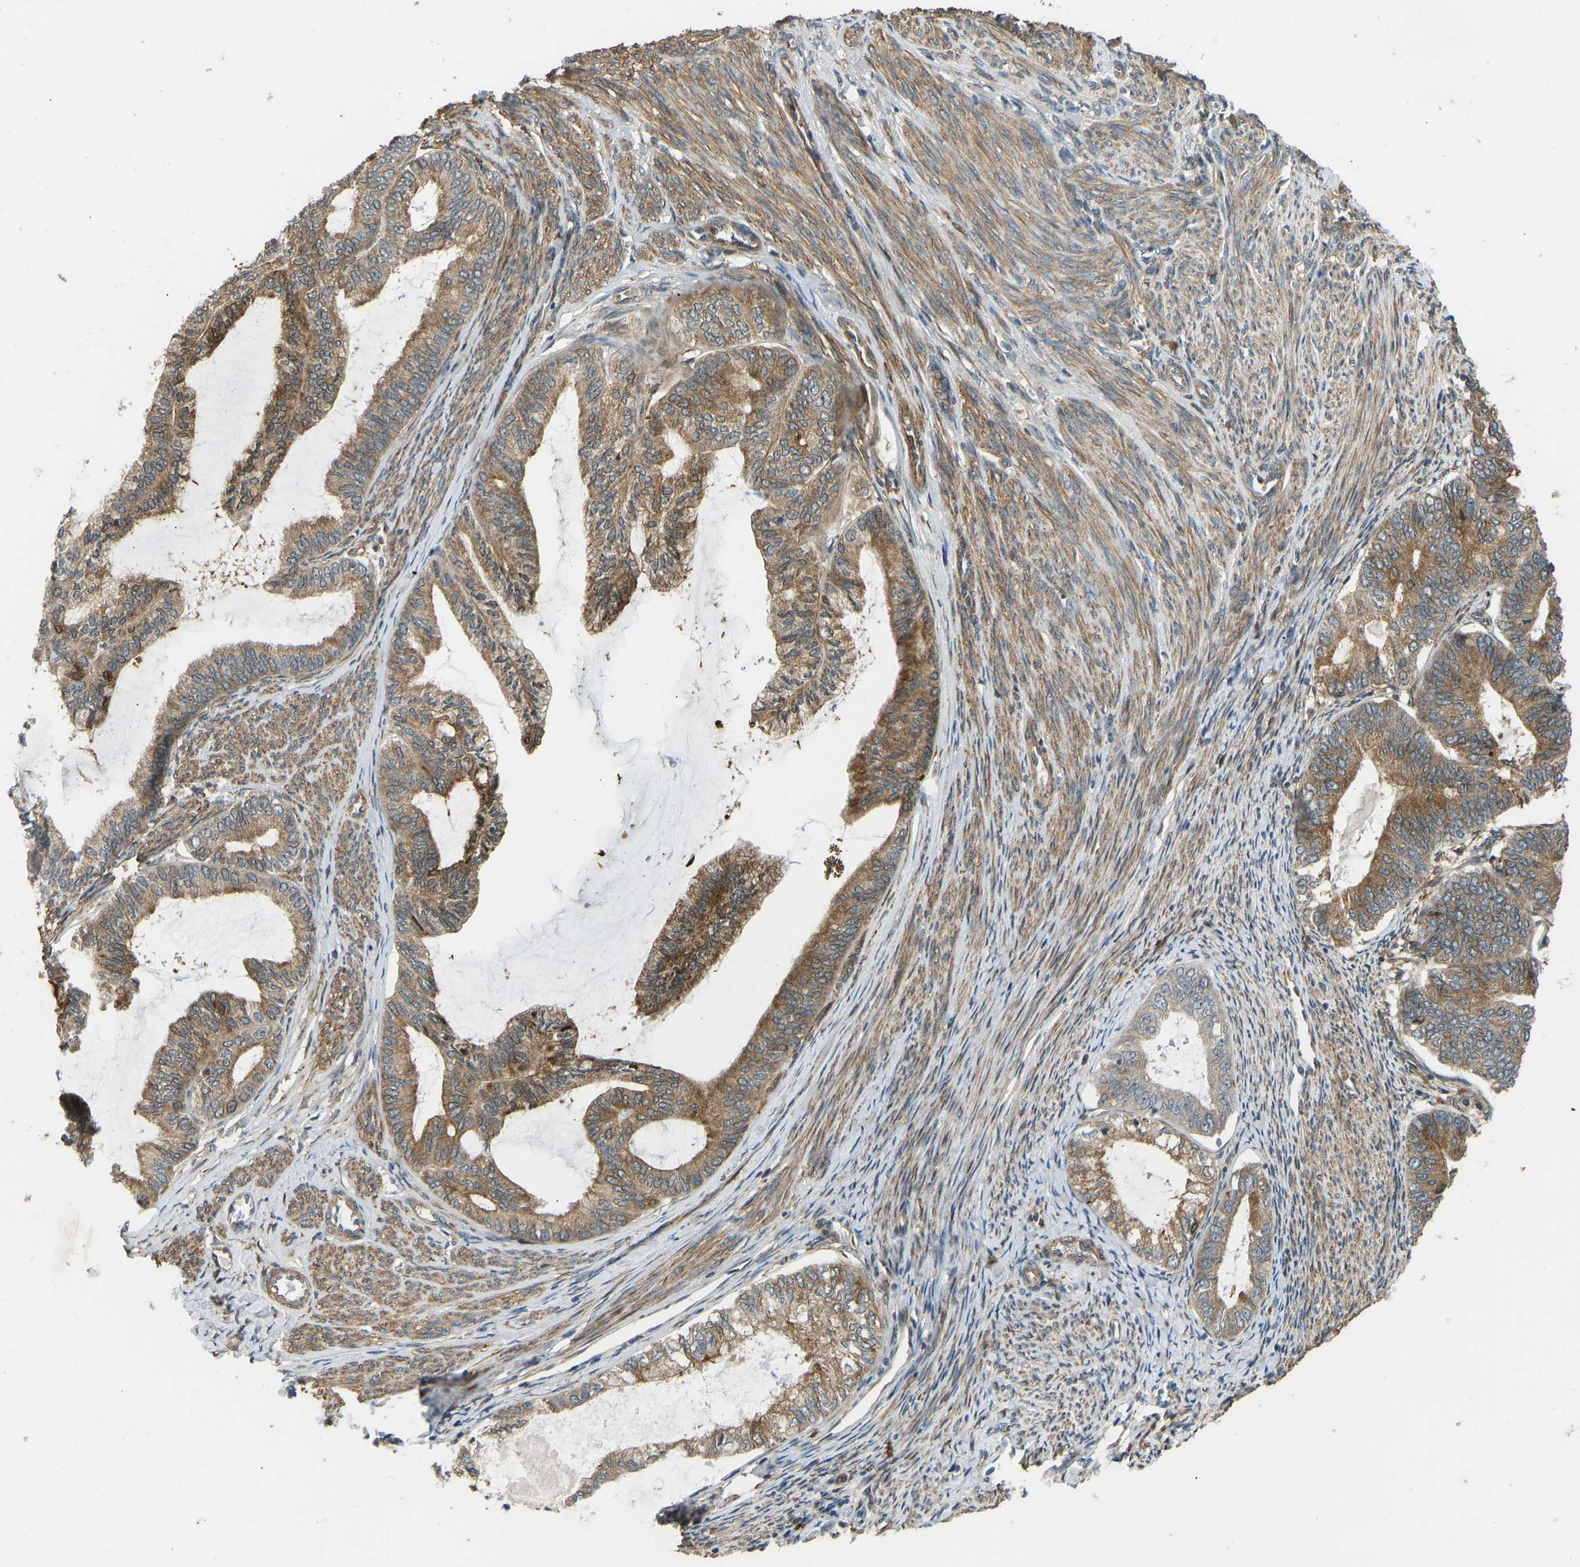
{"staining": {"intensity": "moderate", "quantity": ">75%", "location": "cytoplasmic/membranous"}, "tissue": "endometrial cancer", "cell_type": "Tumor cells", "image_type": "cancer", "snomed": [{"axis": "morphology", "description": "Adenocarcinoma, NOS"}, {"axis": "topography", "description": "Endometrium"}], "caption": "Immunohistochemistry (IHC) (DAB) staining of human endometrial cancer (adenocarcinoma) shows moderate cytoplasmic/membranous protein positivity in about >75% of tumor cells. (DAB (3,3'-diaminobenzidine) = brown stain, brightfield microscopy at high magnification).", "gene": "OS9", "patient": {"sex": "female", "age": 86}}